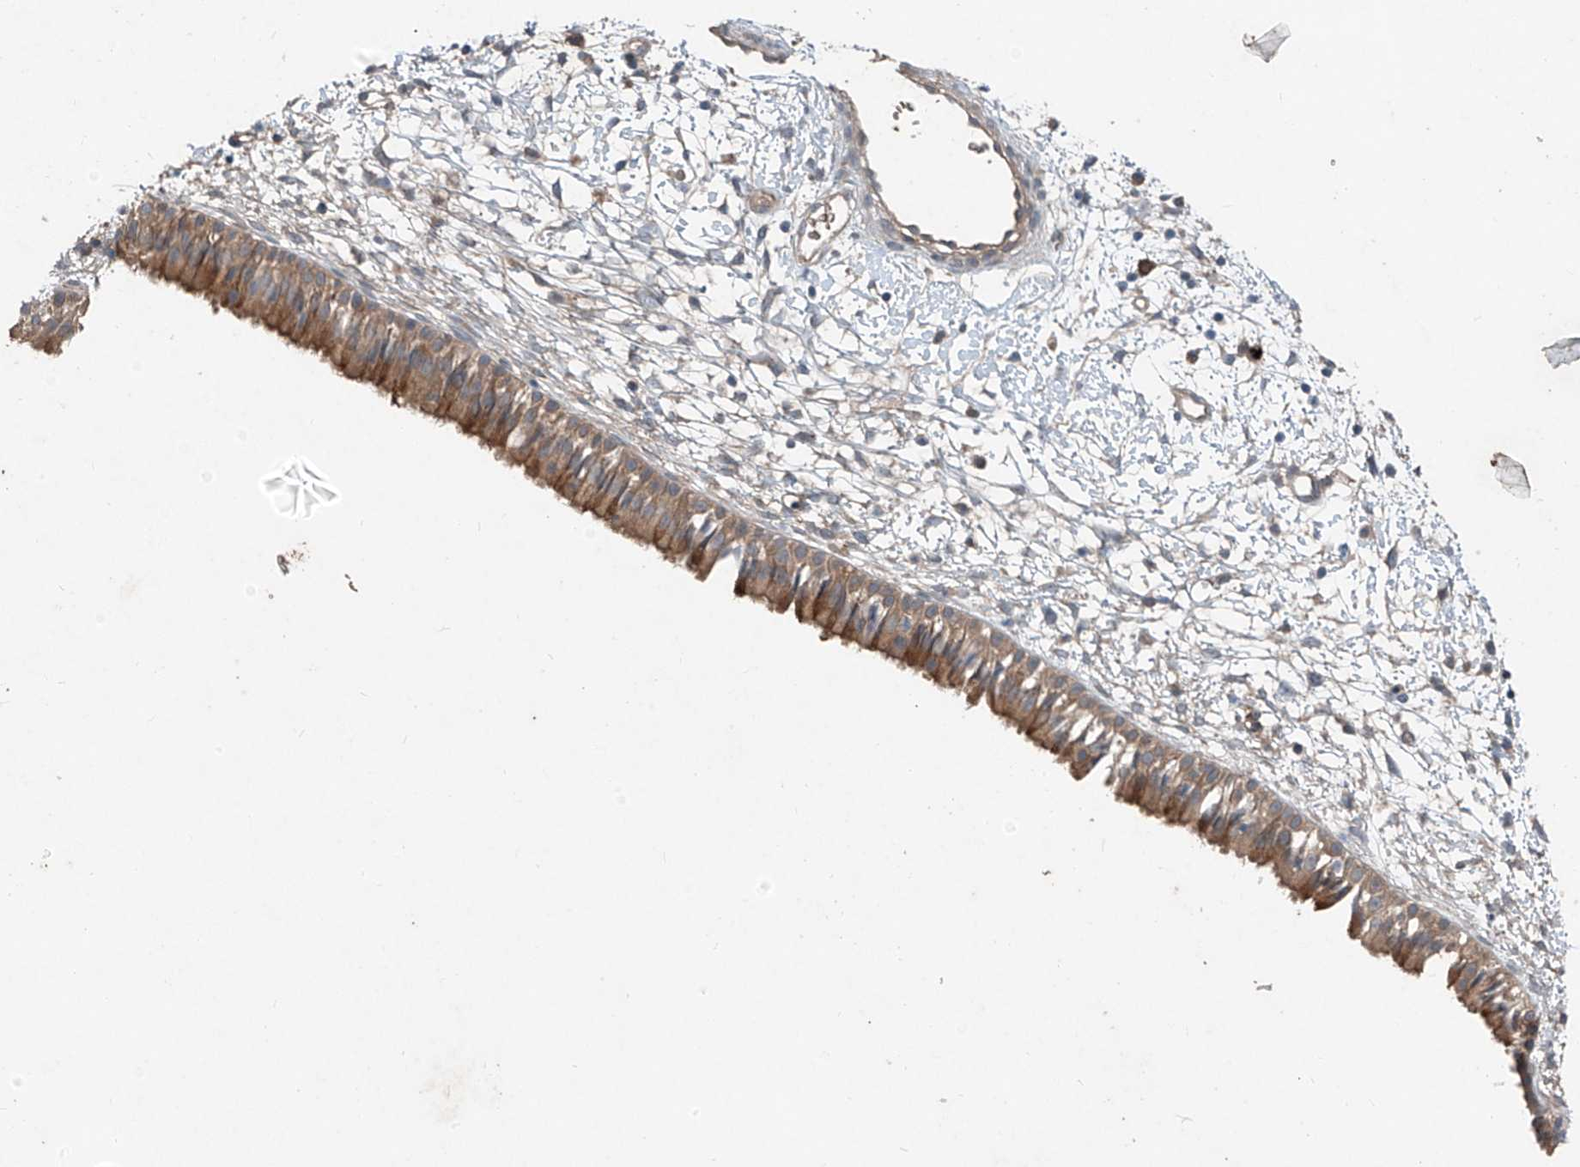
{"staining": {"intensity": "moderate", "quantity": ">75%", "location": "cytoplasmic/membranous"}, "tissue": "nasopharynx", "cell_type": "Respiratory epithelial cells", "image_type": "normal", "snomed": [{"axis": "morphology", "description": "Normal tissue, NOS"}, {"axis": "topography", "description": "Nasopharynx"}], "caption": "Immunohistochemical staining of benign human nasopharynx reveals medium levels of moderate cytoplasmic/membranous expression in about >75% of respiratory epithelial cells.", "gene": "FOXRED2", "patient": {"sex": "male", "age": 22}}